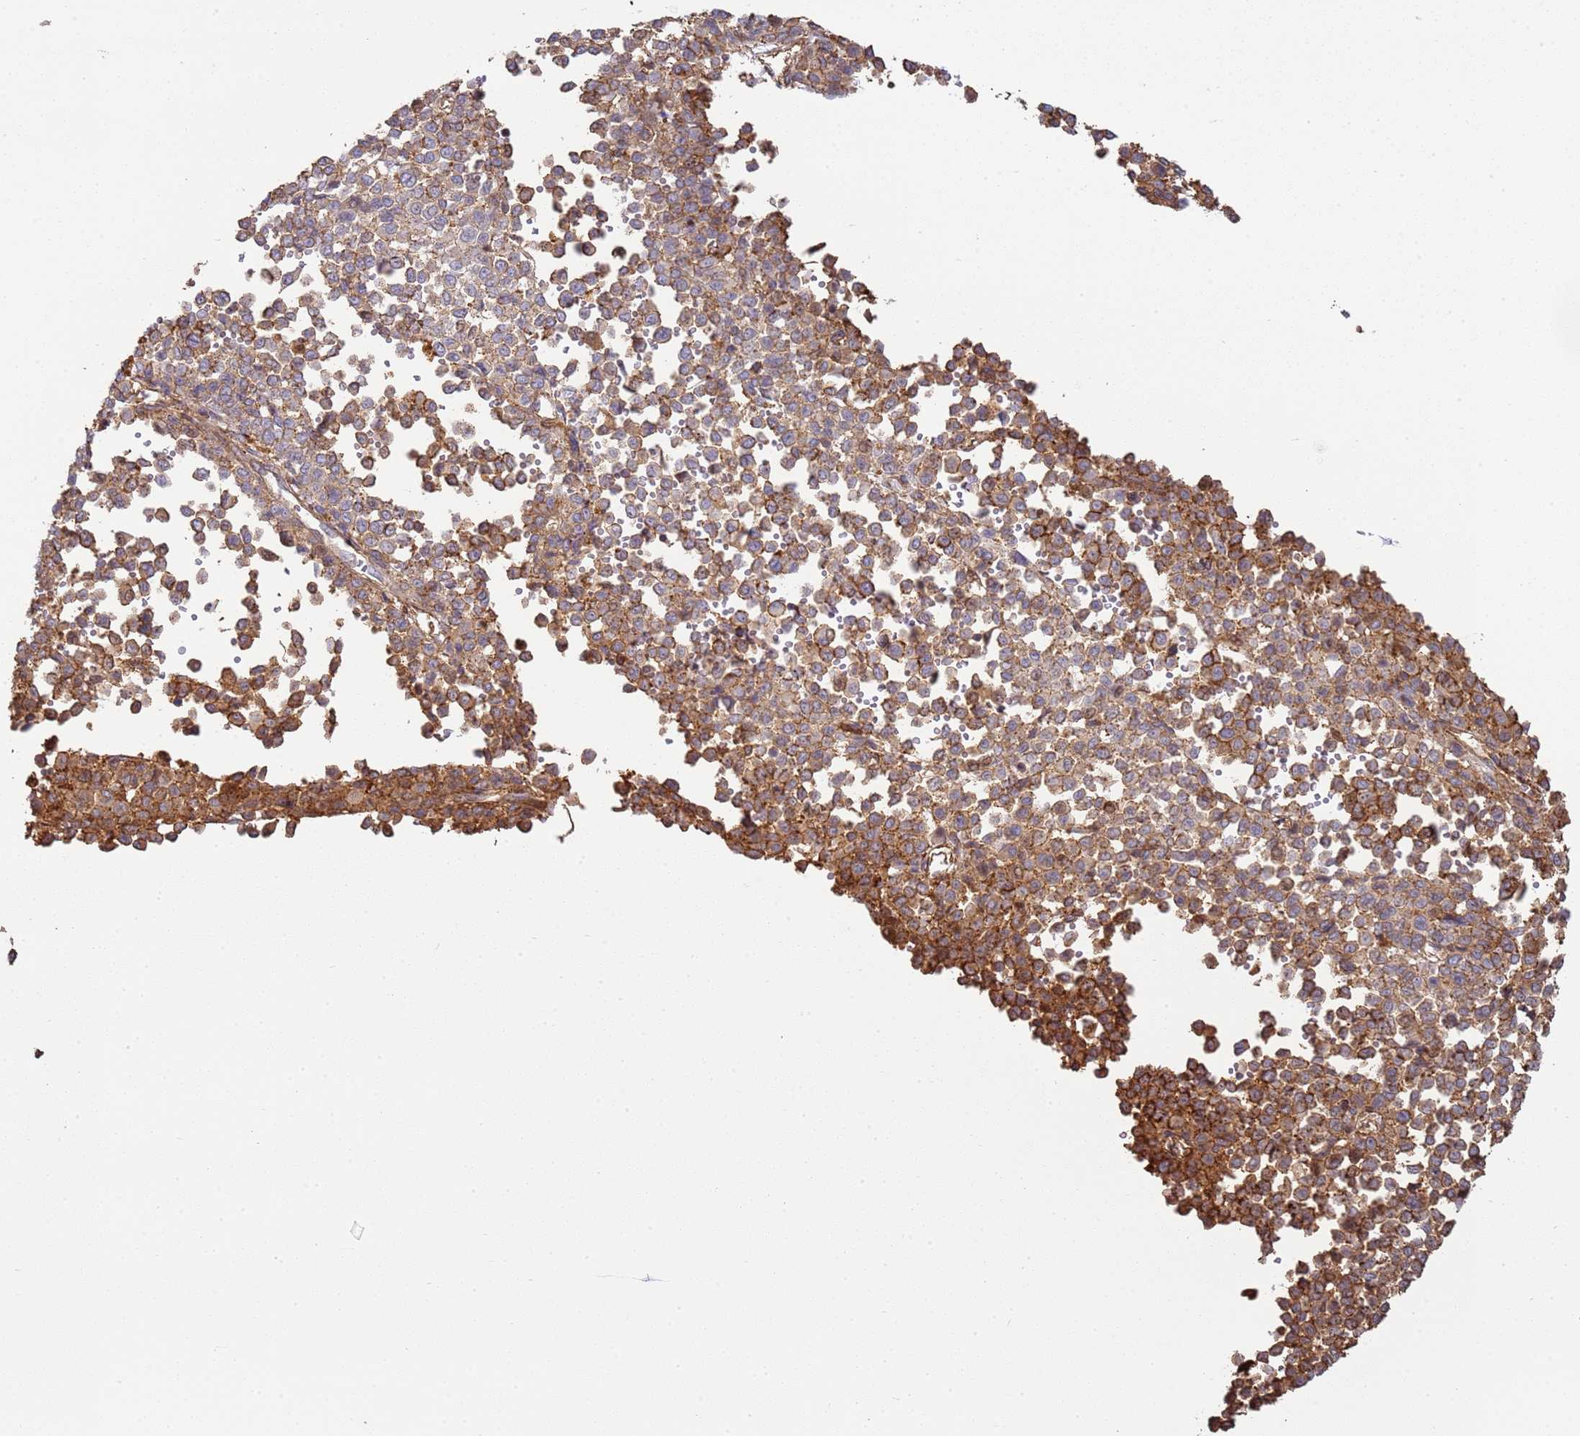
{"staining": {"intensity": "moderate", "quantity": "25%-75%", "location": "cytoplasmic/membranous"}, "tissue": "melanoma", "cell_type": "Tumor cells", "image_type": "cancer", "snomed": [{"axis": "morphology", "description": "Malignant melanoma, Metastatic site"}, {"axis": "topography", "description": "Pancreas"}], "caption": "Immunohistochemistry (IHC) of malignant melanoma (metastatic site) demonstrates medium levels of moderate cytoplasmic/membranous staining in about 25%-75% of tumor cells. (DAB (3,3'-diaminobenzidine) = brown stain, brightfield microscopy at high magnification).", "gene": "NDUFAF4", "patient": {"sex": "female", "age": 30}}